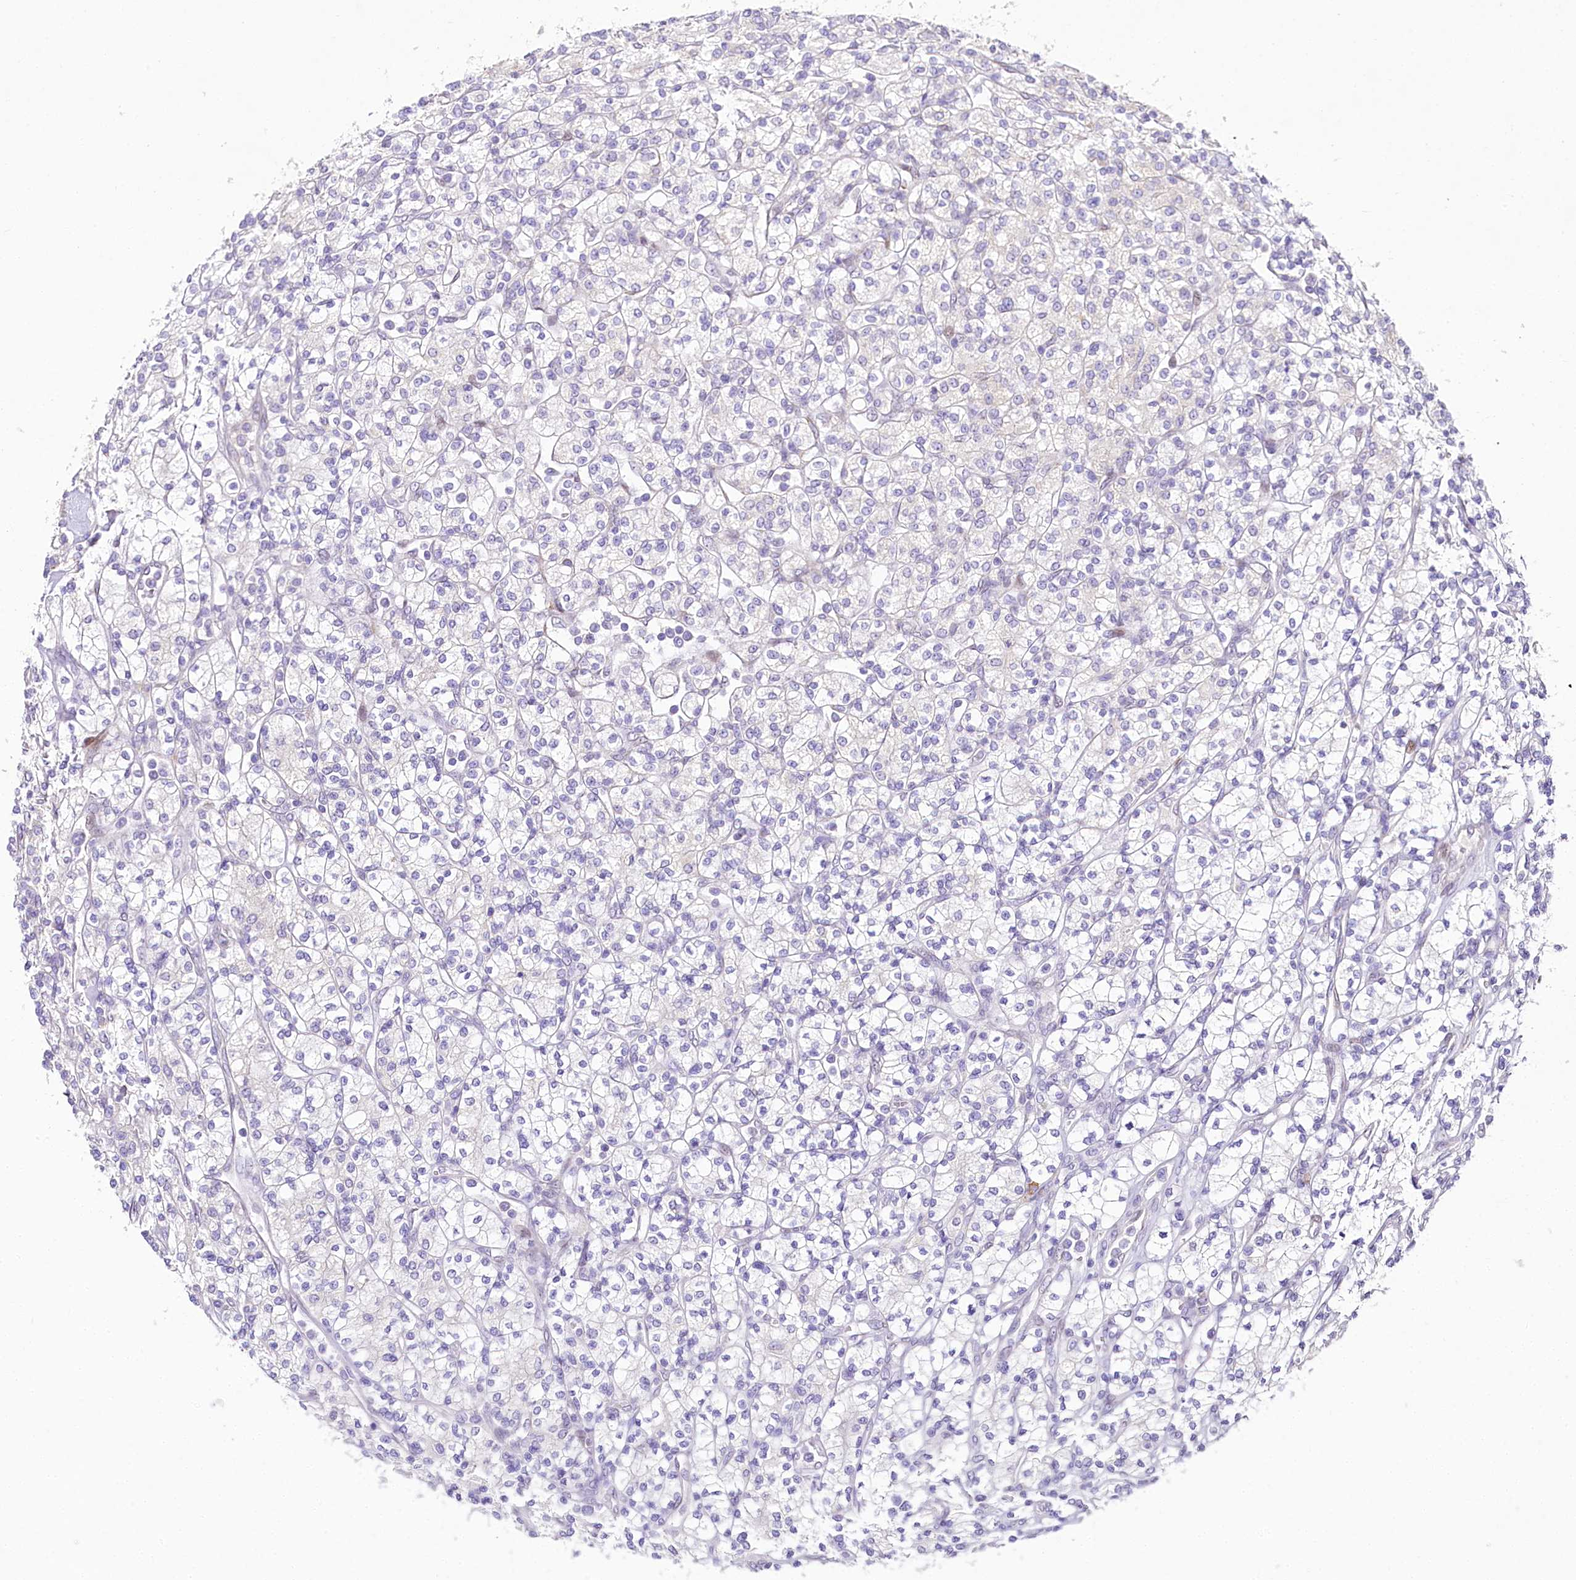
{"staining": {"intensity": "negative", "quantity": "none", "location": "none"}, "tissue": "renal cancer", "cell_type": "Tumor cells", "image_type": "cancer", "snomed": [{"axis": "morphology", "description": "Adenocarcinoma, NOS"}, {"axis": "topography", "description": "Kidney"}], "caption": "High magnification brightfield microscopy of adenocarcinoma (renal) stained with DAB (brown) and counterstained with hematoxylin (blue): tumor cells show no significant positivity.", "gene": "PPIP5K2", "patient": {"sex": "male", "age": 77}}